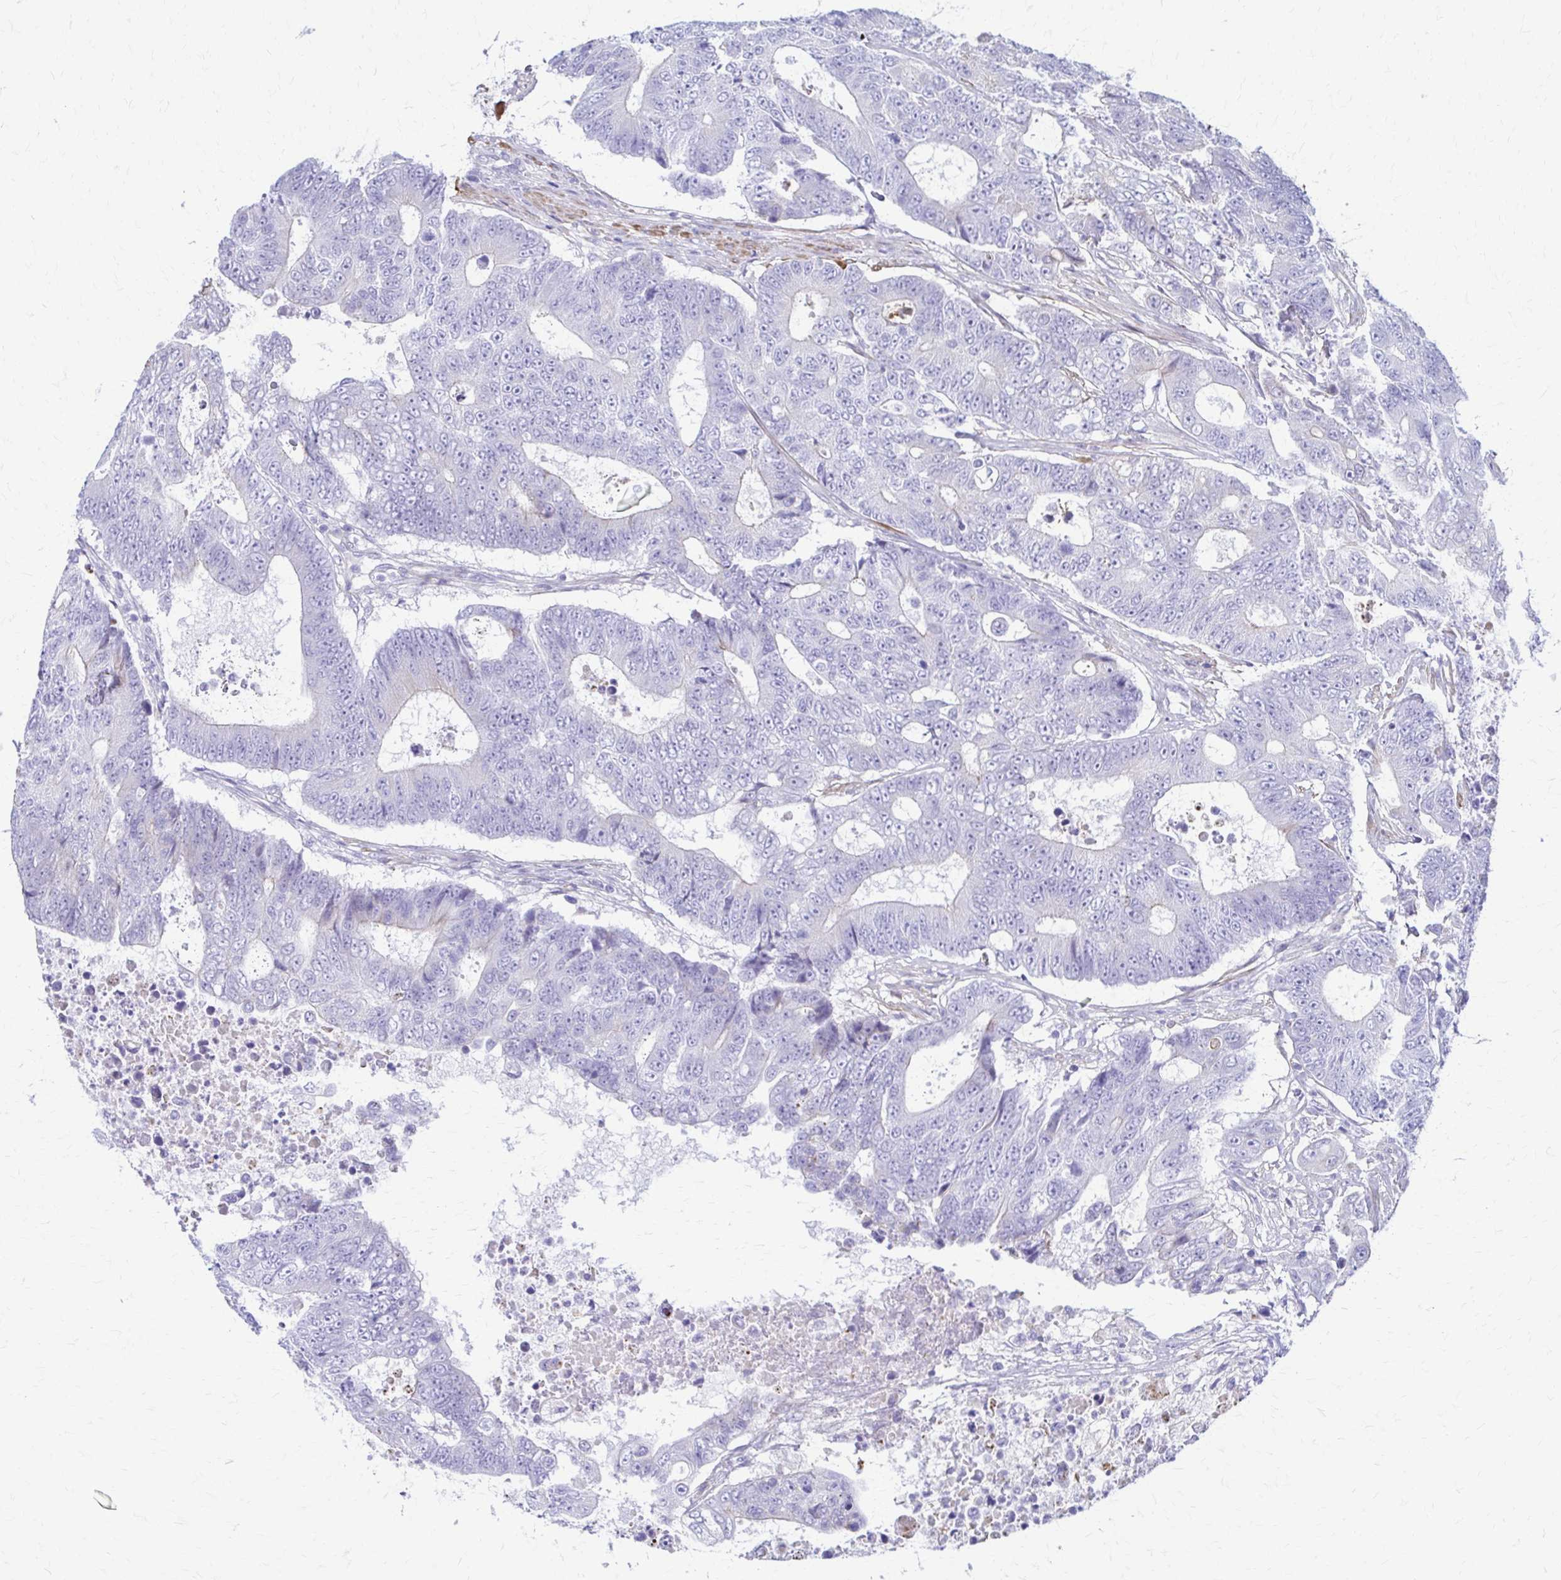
{"staining": {"intensity": "negative", "quantity": "none", "location": "none"}, "tissue": "colorectal cancer", "cell_type": "Tumor cells", "image_type": "cancer", "snomed": [{"axis": "morphology", "description": "Adenocarcinoma, NOS"}, {"axis": "topography", "description": "Colon"}], "caption": "There is no significant positivity in tumor cells of colorectal cancer (adenocarcinoma).", "gene": "DSP", "patient": {"sex": "female", "age": 48}}